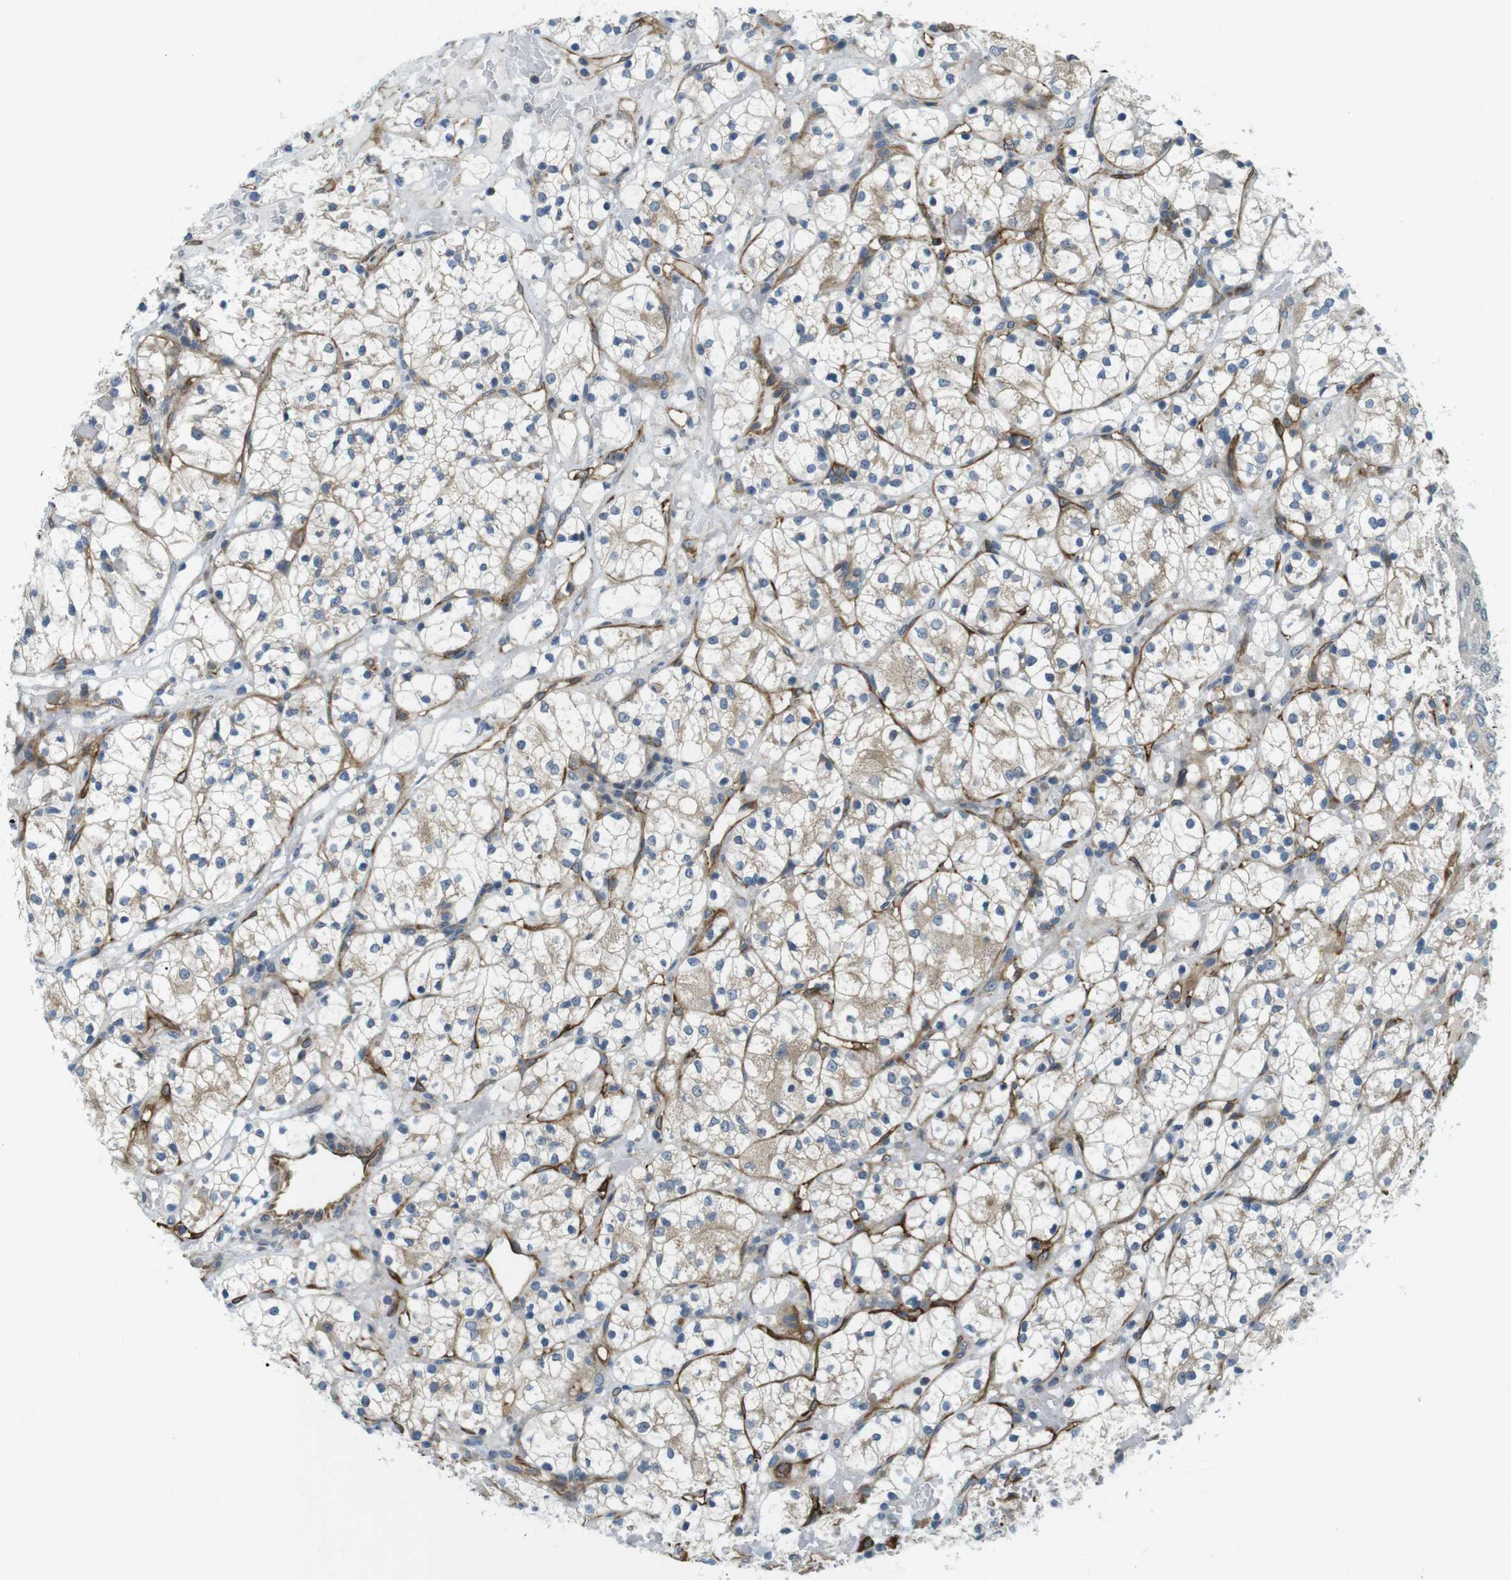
{"staining": {"intensity": "weak", "quantity": "<25%", "location": "cytoplasmic/membranous"}, "tissue": "renal cancer", "cell_type": "Tumor cells", "image_type": "cancer", "snomed": [{"axis": "morphology", "description": "Adenocarcinoma, NOS"}, {"axis": "topography", "description": "Kidney"}], "caption": "The photomicrograph reveals no significant expression in tumor cells of renal cancer. Brightfield microscopy of IHC stained with DAB (brown) and hematoxylin (blue), captured at high magnification.", "gene": "TSC1", "patient": {"sex": "female", "age": 60}}